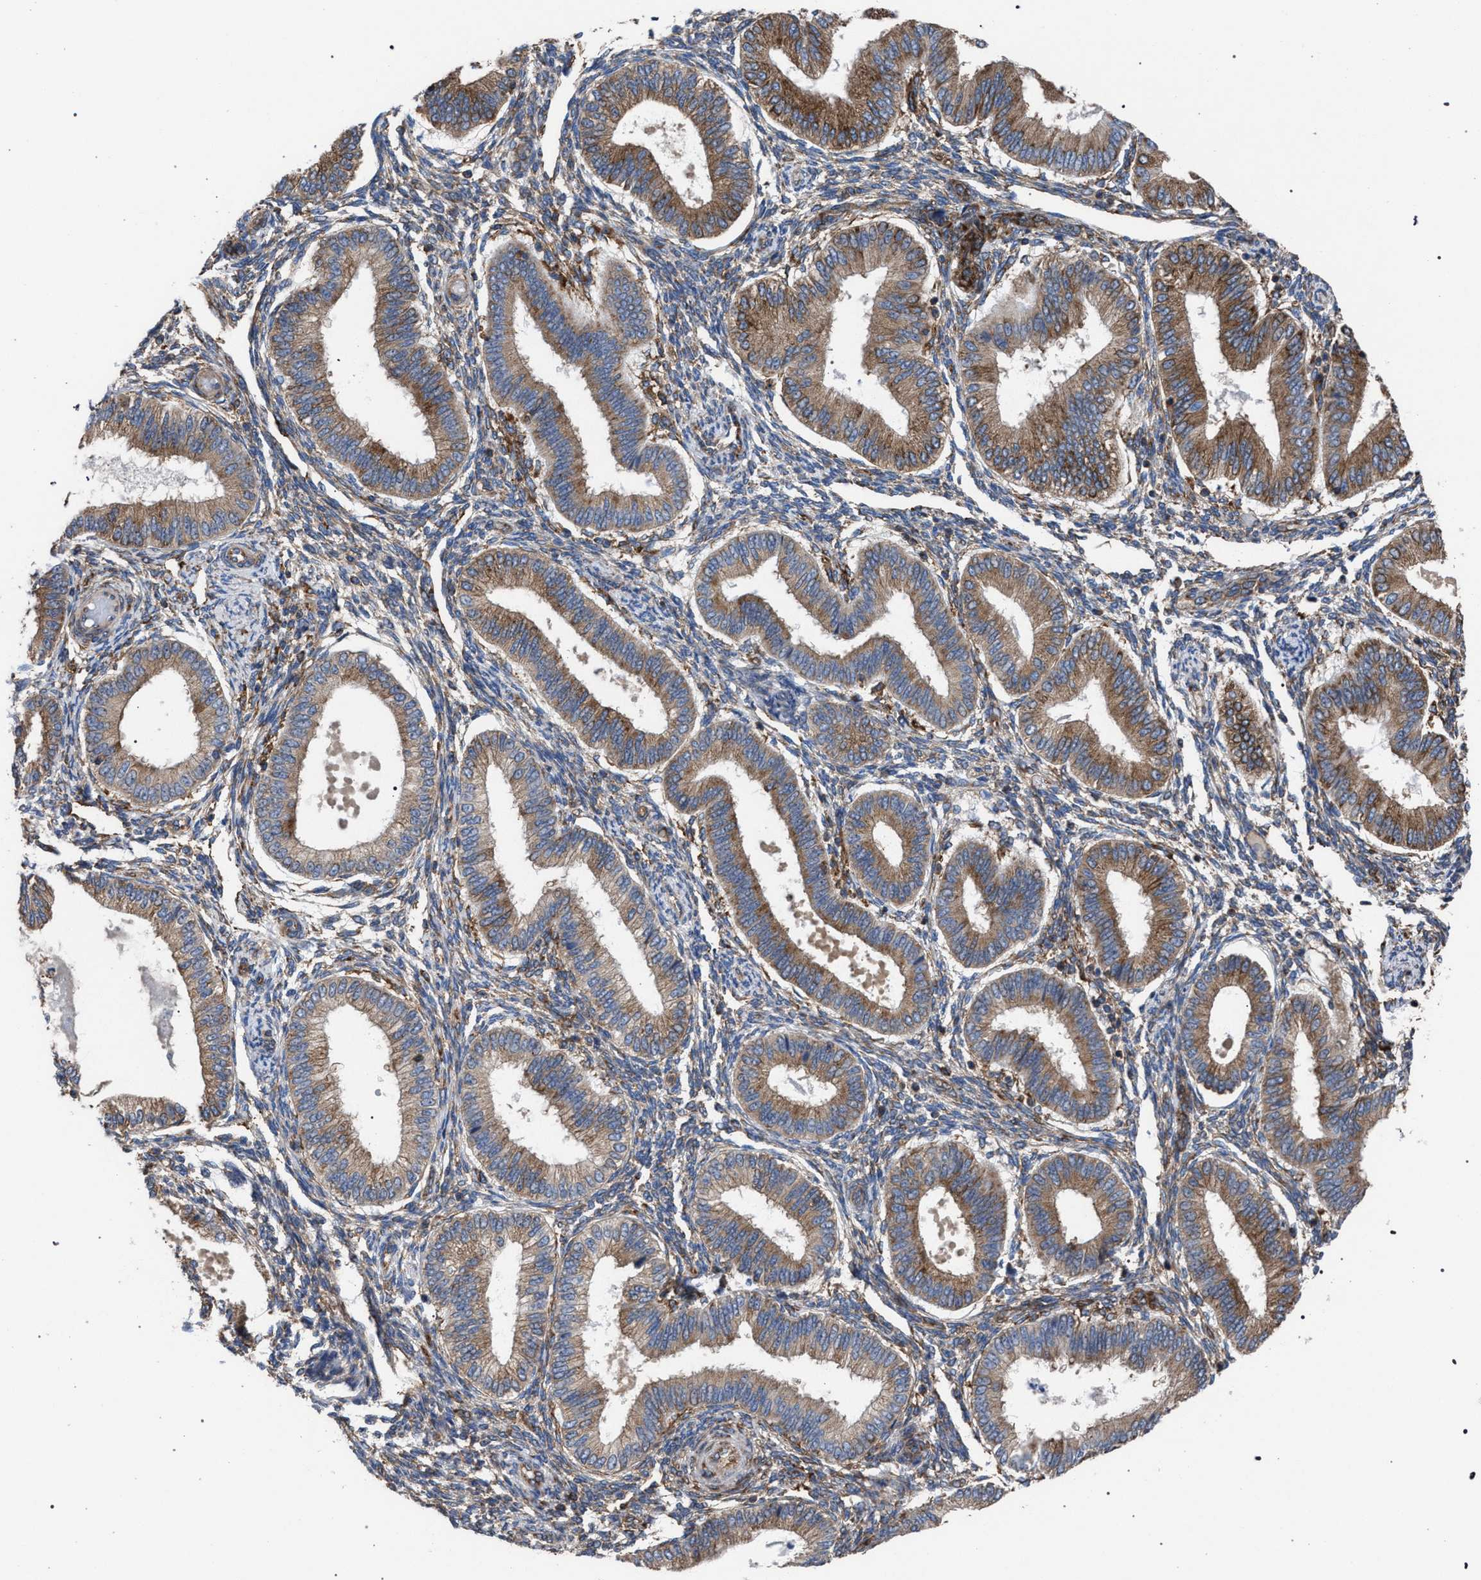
{"staining": {"intensity": "weak", "quantity": ">75%", "location": "cytoplasmic/membranous"}, "tissue": "endometrium", "cell_type": "Cells in endometrial stroma", "image_type": "normal", "snomed": [{"axis": "morphology", "description": "Normal tissue, NOS"}, {"axis": "topography", "description": "Endometrium"}], "caption": "Immunohistochemistry (IHC) of unremarkable endometrium reveals low levels of weak cytoplasmic/membranous expression in approximately >75% of cells in endometrial stroma. (brown staining indicates protein expression, while blue staining denotes nuclei).", "gene": "CDR2L", "patient": {"sex": "female", "age": 39}}